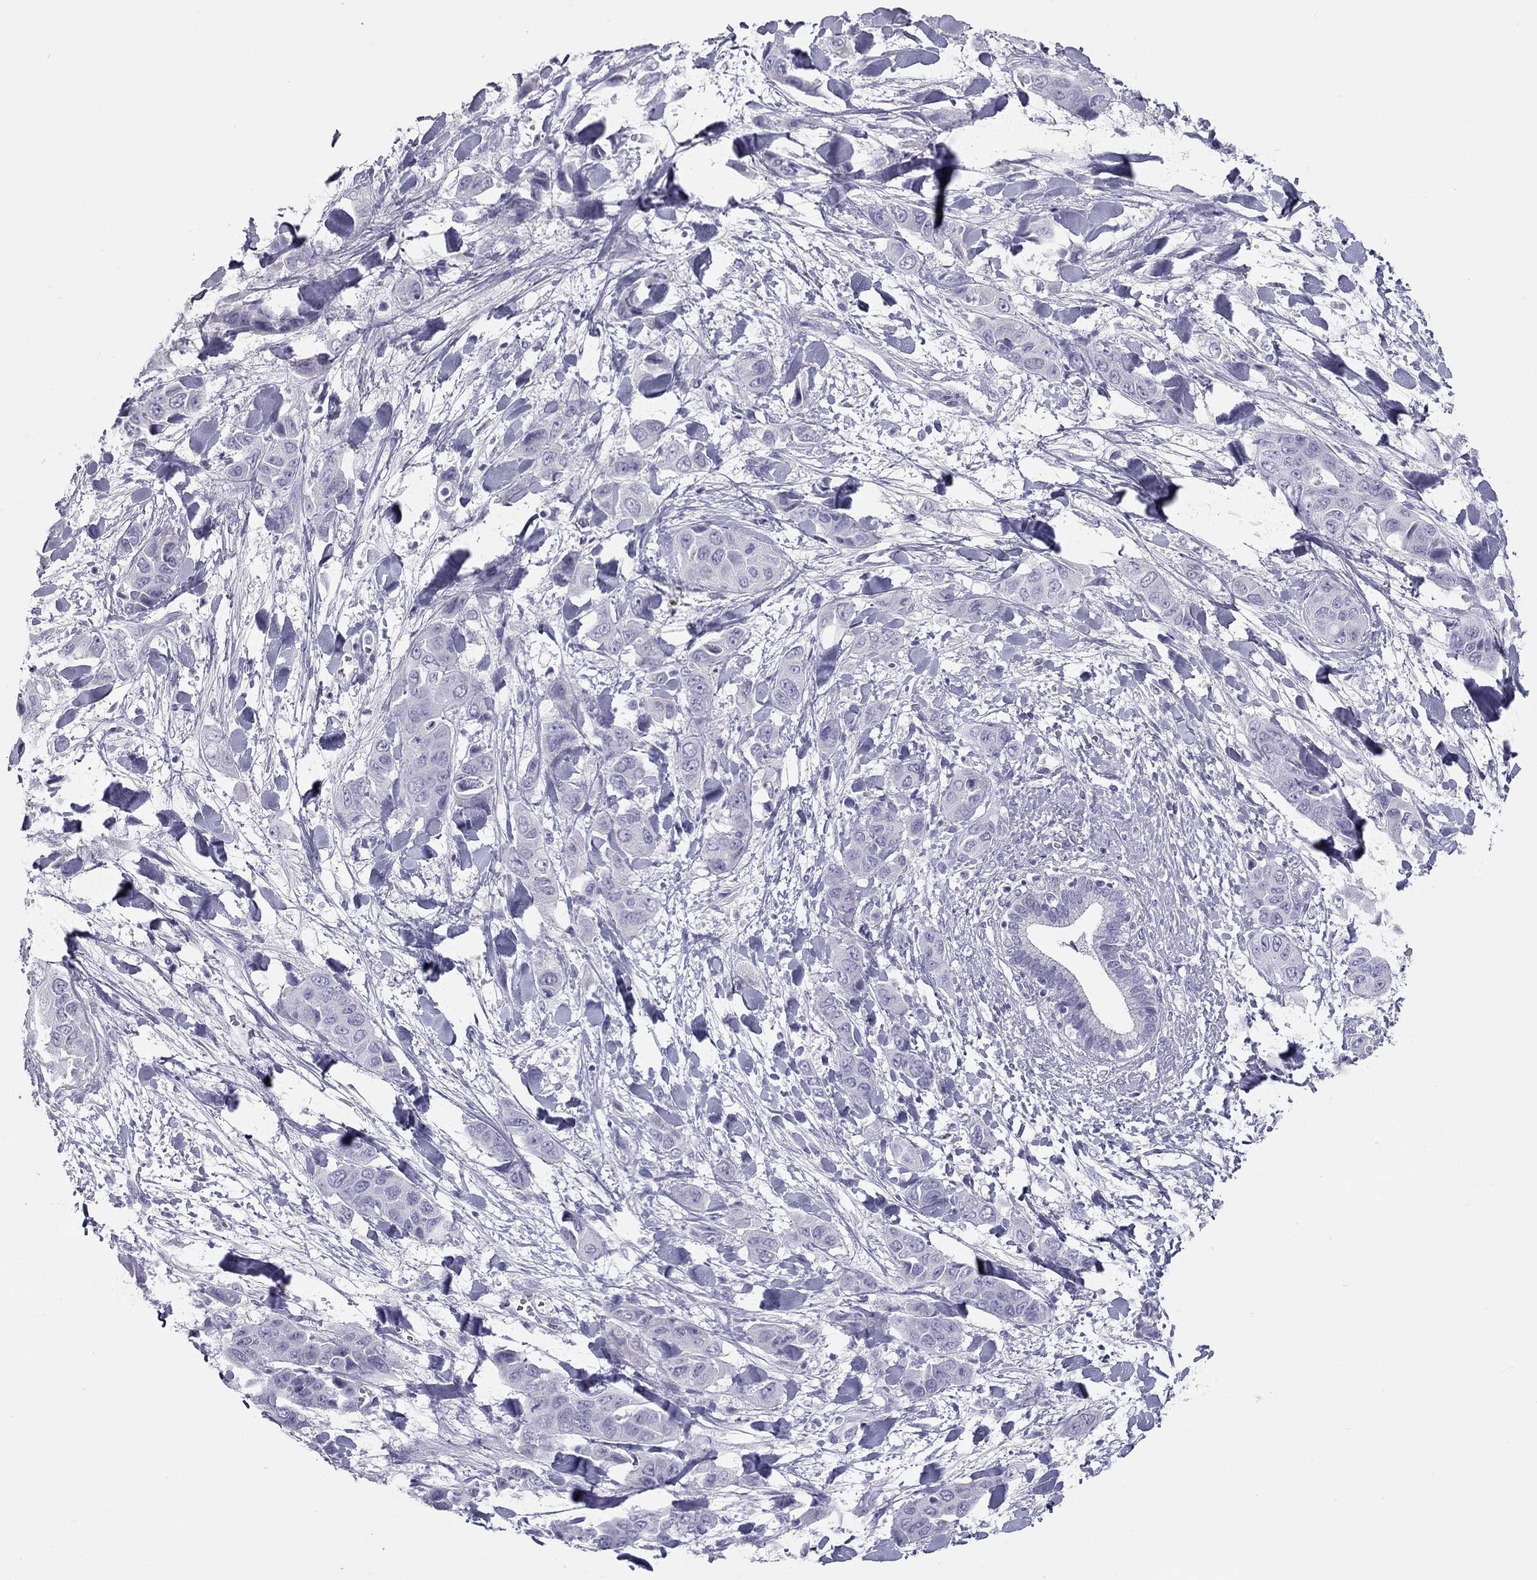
{"staining": {"intensity": "negative", "quantity": "none", "location": "none"}, "tissue": "liver cancer", "cell_type": "Tumor cells", "image_type": "cancer", "snomed": [{"axis": "morphology", "description": "Cholangiocarcinoma"}, {"axis": "topography", "description": "Liver"}], "caption": "High power microscopy image of an immunohistochemistry (IHC) micrograph of liver cancer (cholangiocarcinoma), revealing no significant expression in tumor cells.", "gene": "SPATA12", "patient": {"sex": "female", "age": 52}}